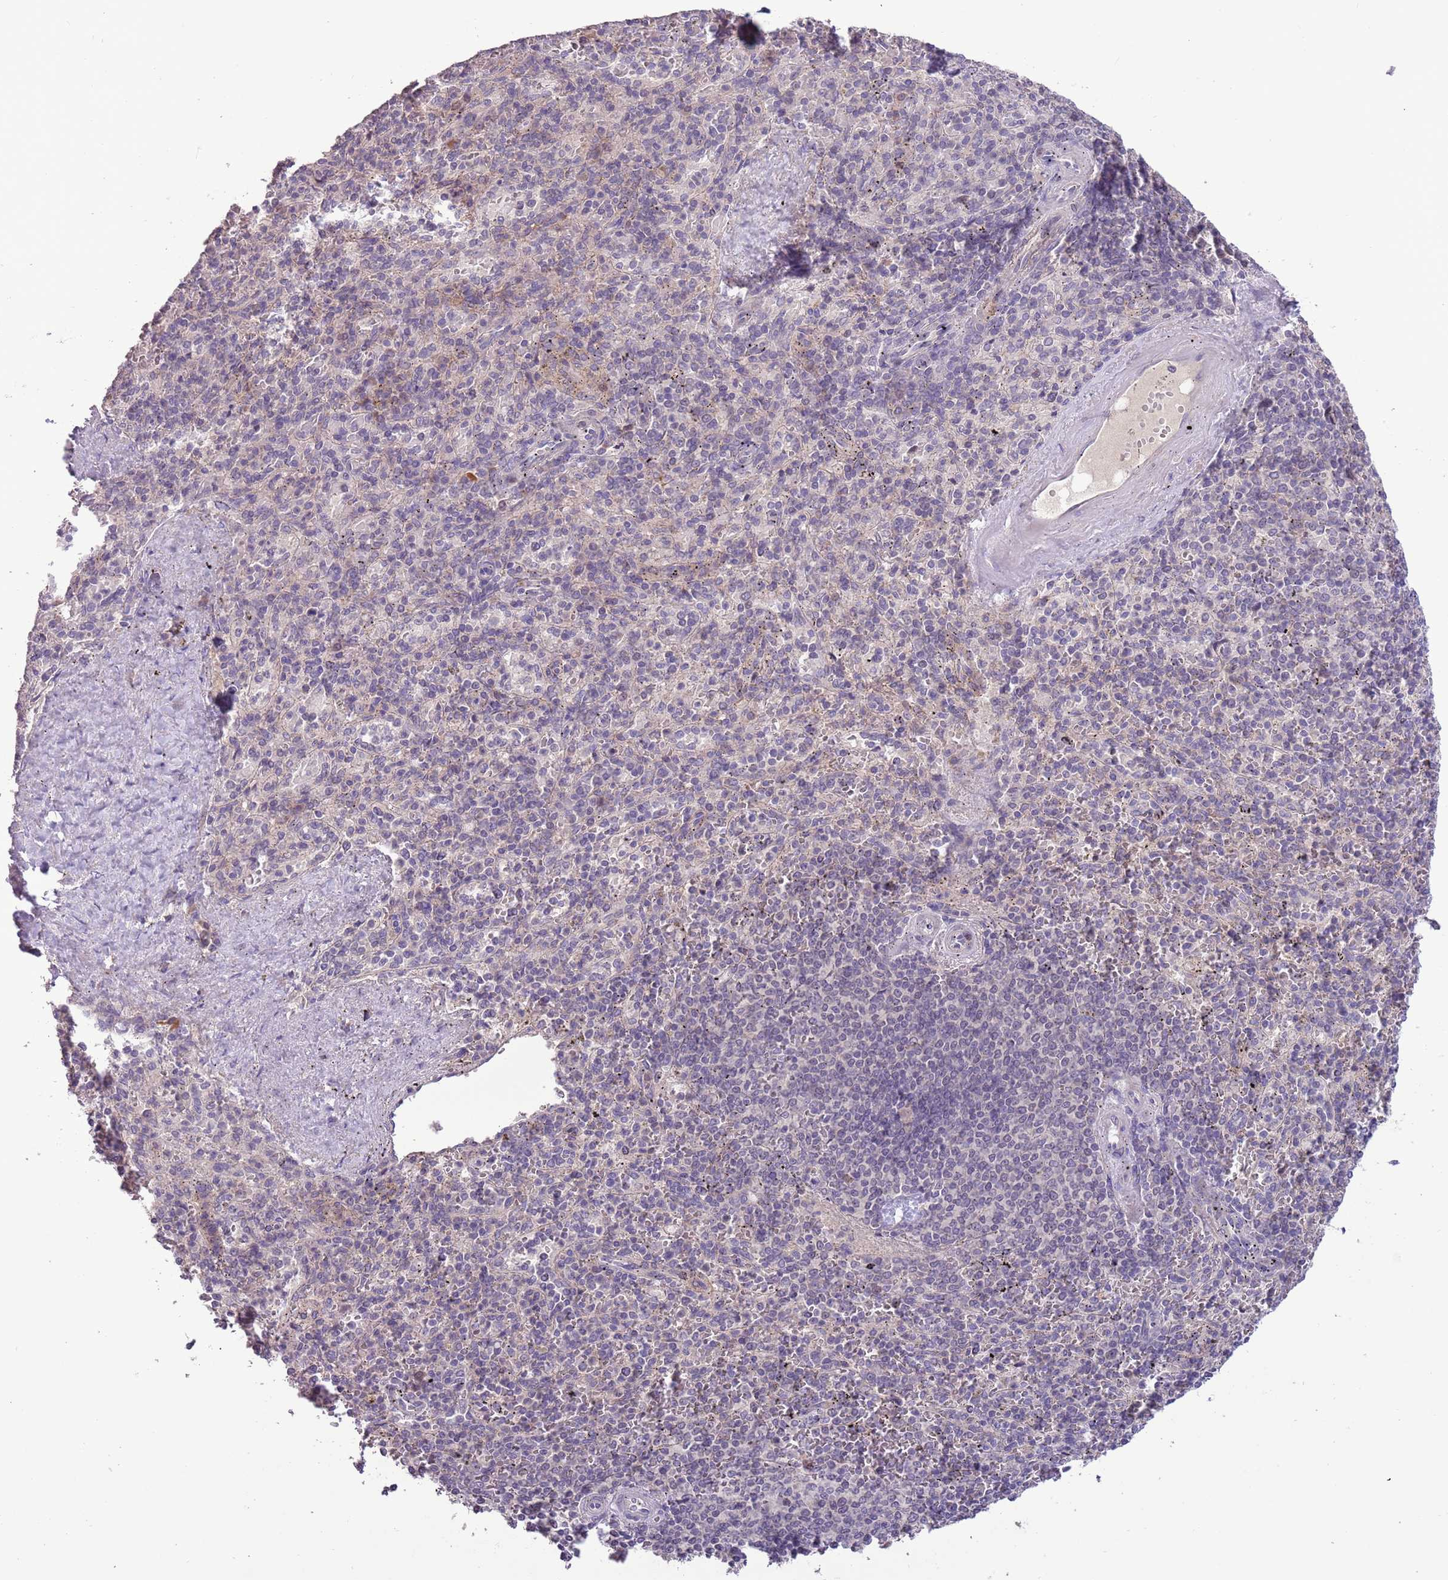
{"staining": {"intensity": "negative", "quantity": "none", "location": "none"}, "tissue": "spleen", "cell_type": "Cells in red pulp", "image_type": "normal", "snomed": [{"axis": "morphology", "description": "Normal tissue, NOS"}, {"axis": "topography", "description": "Spleen"}], "caption": "Human spleen stained for a protein using immunohistochemistry (IHC) shows no positivity in cells in red pulp.", "gene": "SHROOM3", "patient": {"sex": "male", "age": 82}}